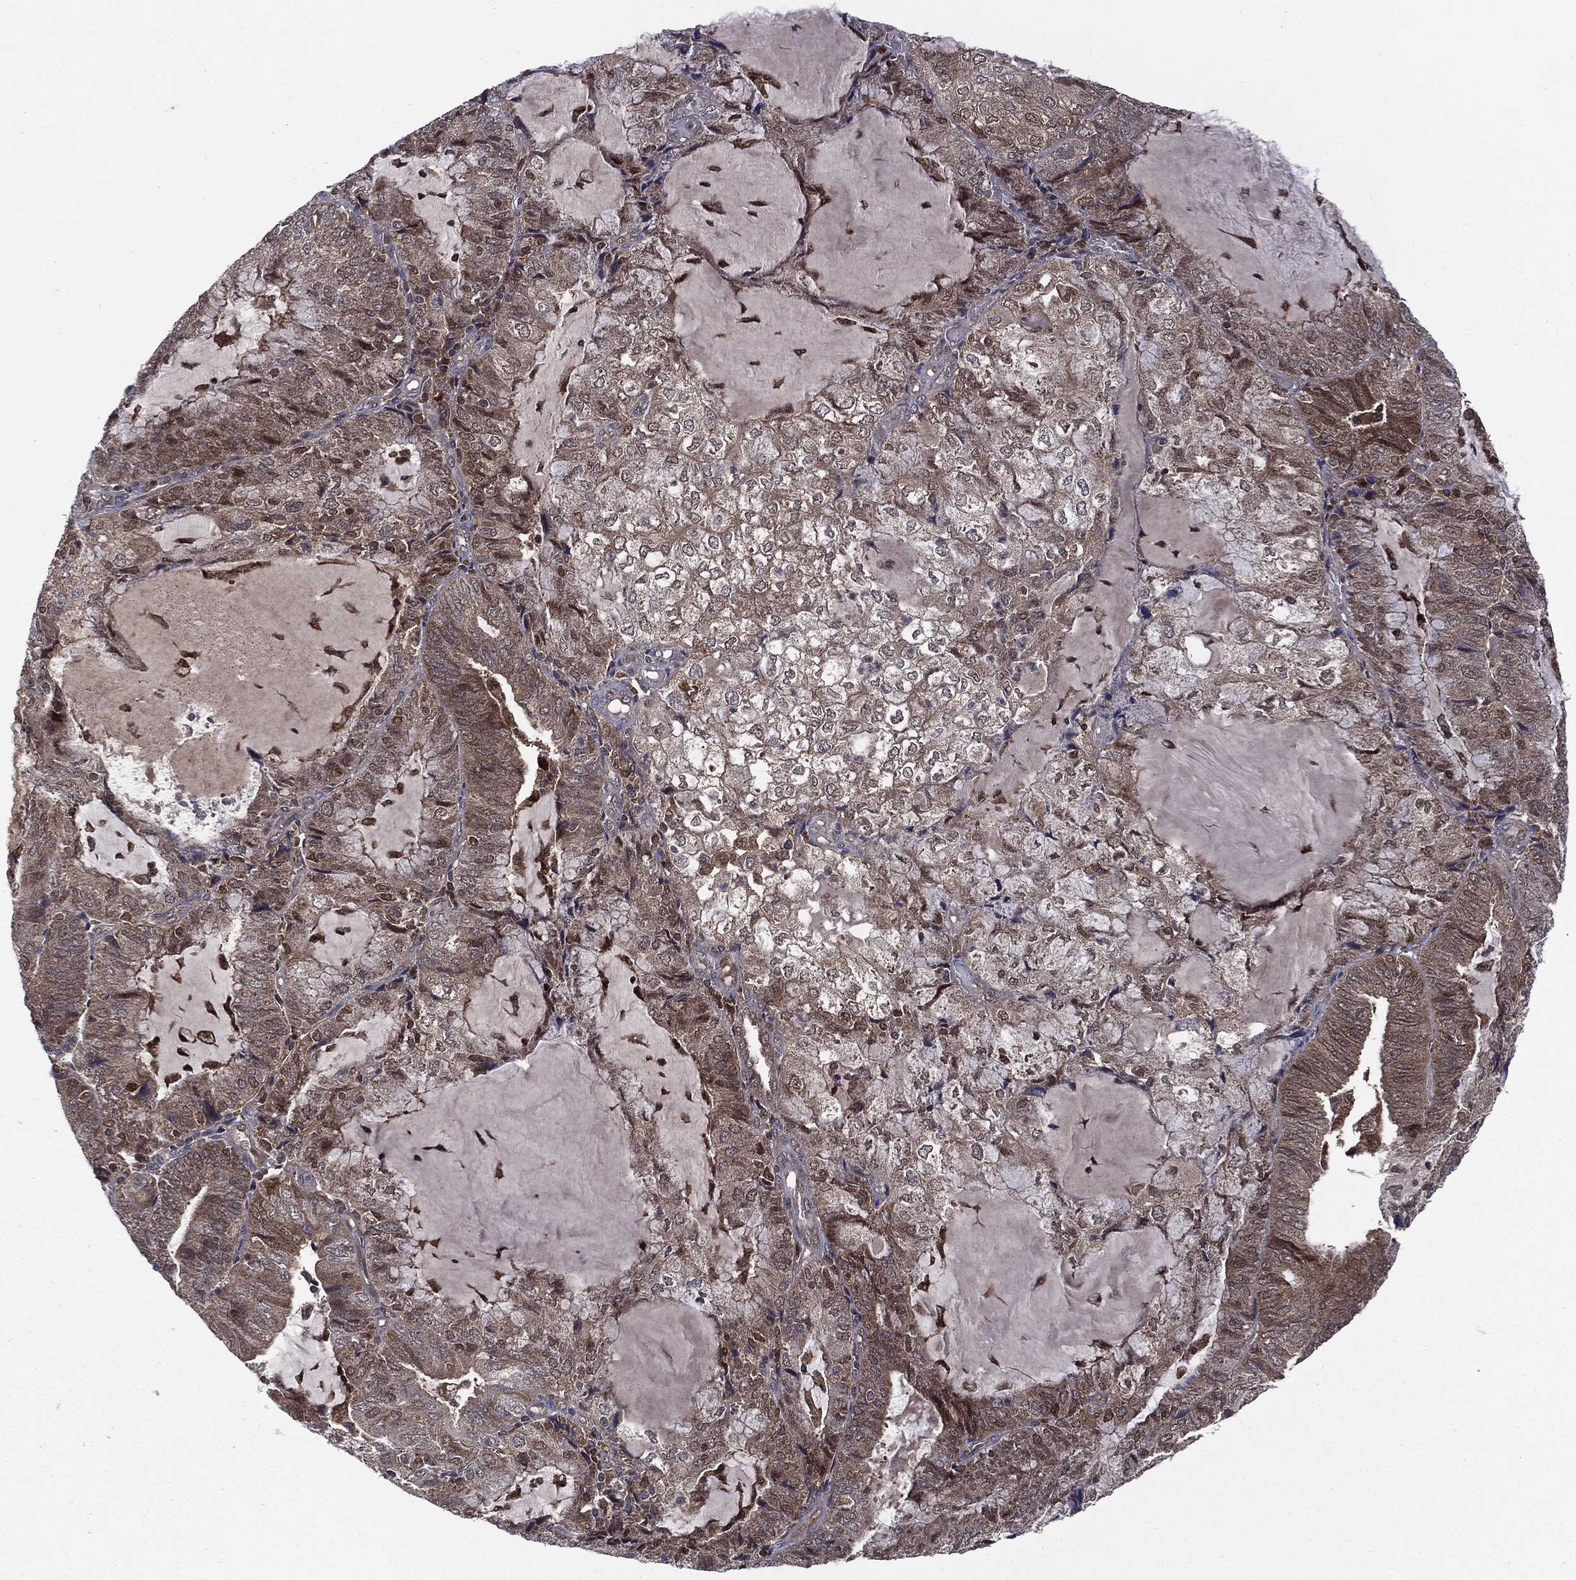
{"staining": {"intensity": "weak", "quantity": "<25%", "location": "cytoplasmic/membranous,nuclear"}, "tissue": "endometrial cancer", "cell_type": "Tumor cells", "image_type": "cancer", "snomed": [{"axis": "morphology", "description": "Adenocarcinoma, NOS"}, {"axis": "topography", "description": "Endometrium"}], "caption": "Immunohistochemistry (IHC) histopathology image of human endometrial cancer stained for a protein (brown), which demonstrates no staining in tumor cells. (DAB (3,3'-diaminobenzidine) immunohistochemistry visualized using brightfield microscopy, high magnification).", "gene": "PTPA", "patient": {"sex": "female", "age": 81}}